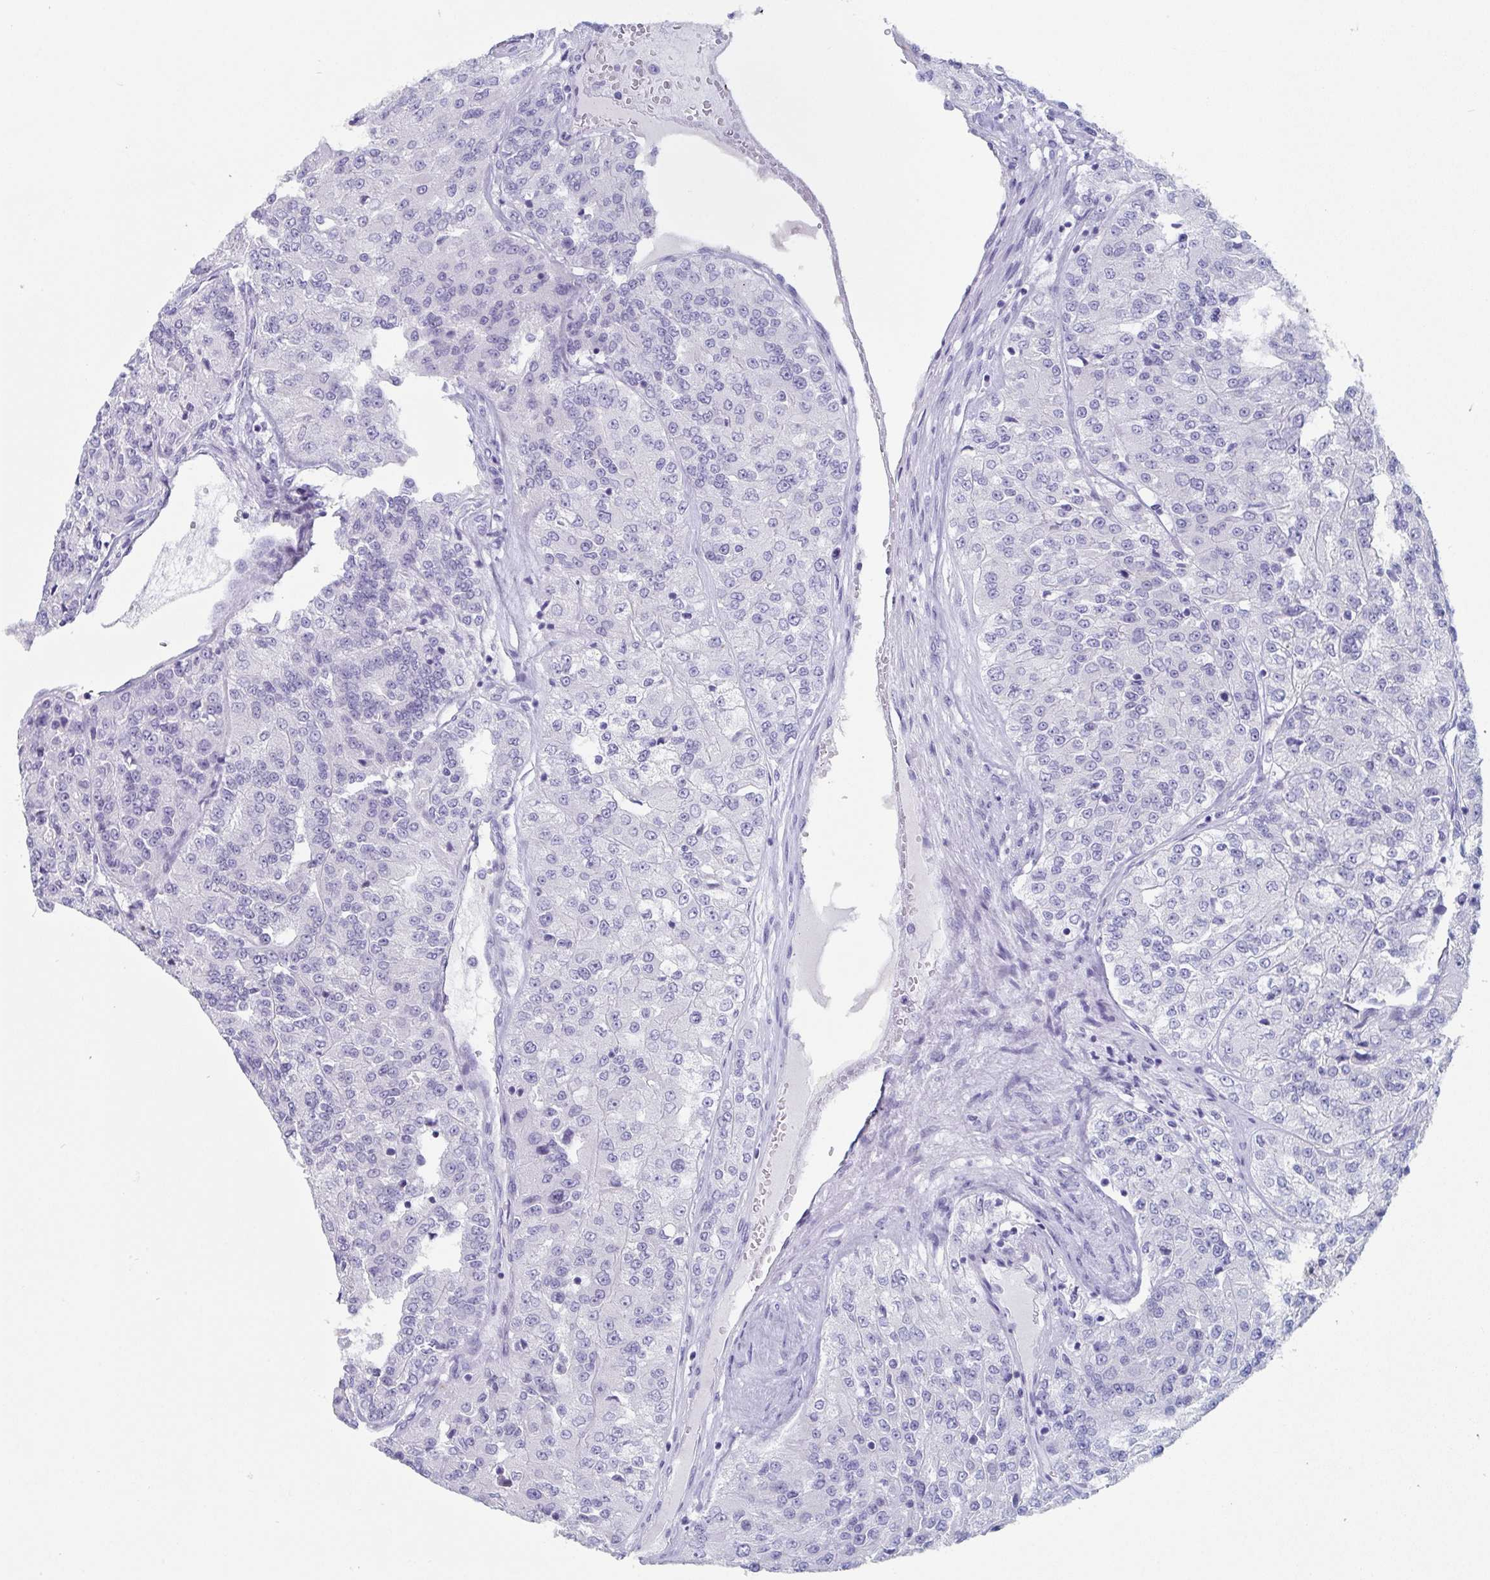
{"staining": {"intensity": "negative", "quantity": "none", "location": "none"}, "tissue": "renal cancer", "cell_type": "Tumor cells", "image_type": "cancer", "snomed": [{"axis": "morphology", "description": "Adenocarcinoma, NOS"}, {"axis": "topography", "description": "Kidney"}], "caption": "Protein analysis of renal adenocarcinoma reveals no significant staining in tumor cells.", "gene": "ZPBP", "patient": {"sex": "female", "age": 63}}